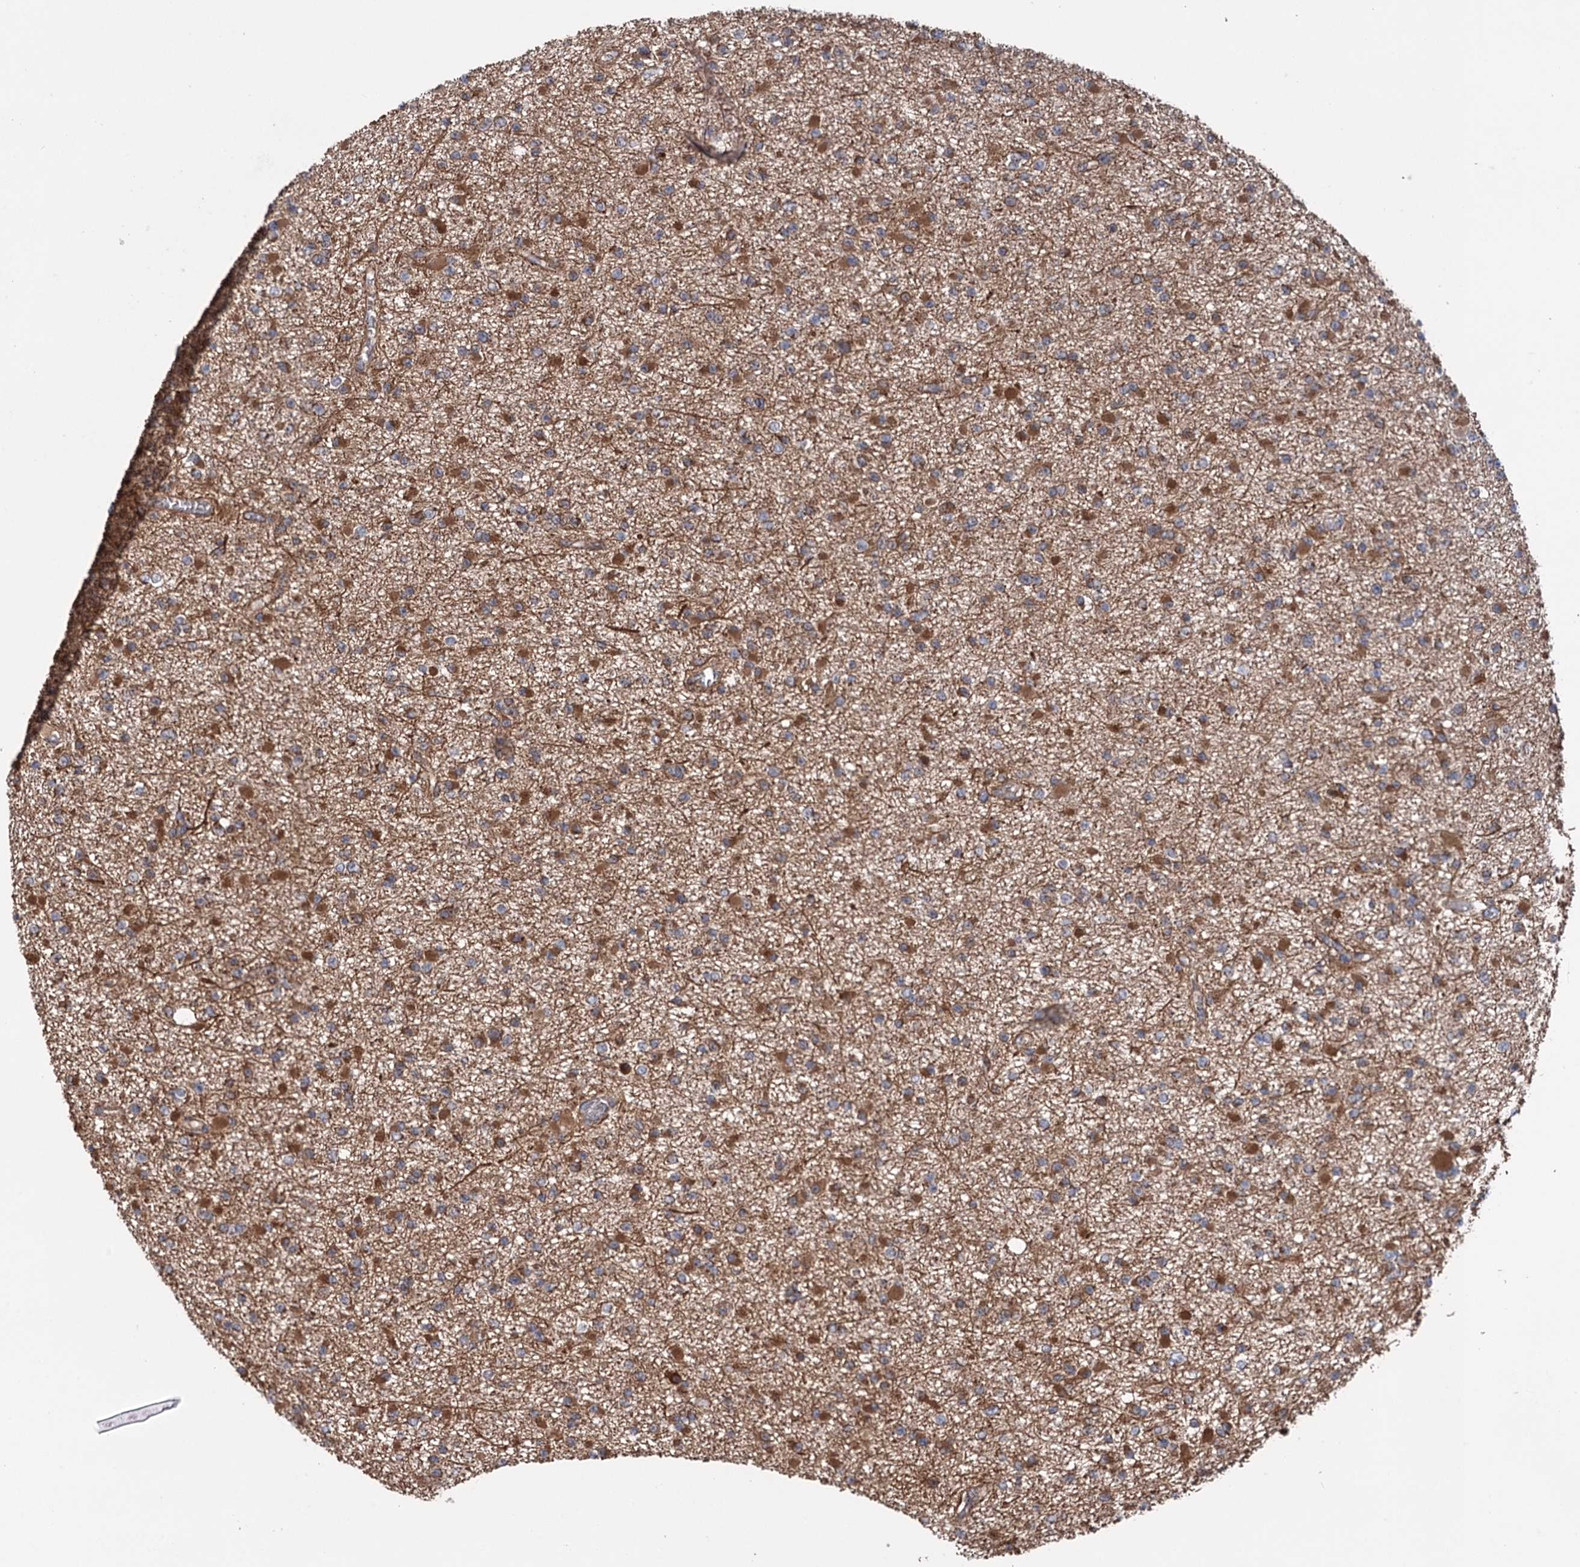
{"staining": {"intensity": "moderate", "quantity": ">75%", "location": "cytoplasmic/membranous"}, "tissue": "glioma", "cell_type": "Tumor cells", "image_type": "cancer", "snomed": [{"axis": "morphology", "description": "Glioma, malignant, Low grade"}, {"axis": "topography", "description": "Brain"}], "caption": "About >75% of tumor cells in human glioma demonstrate moderate cytoplasmic/membranous protein expression as visualized by brown immunohistochemical staining.", "gene": "SUCLA2", "patient": {"sex": "female", "age": 22}}